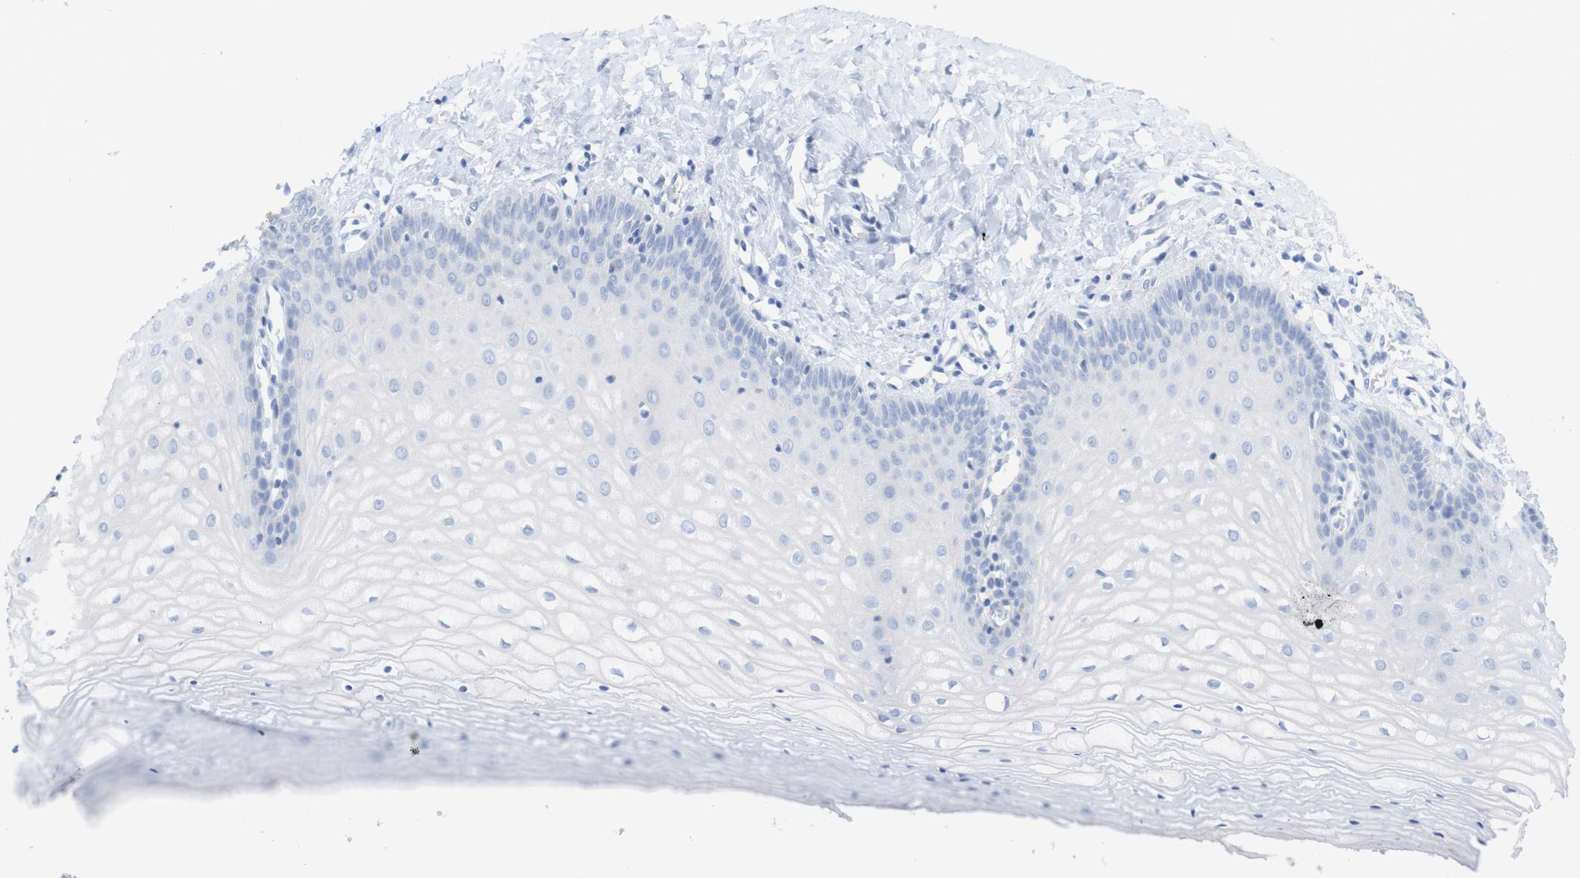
{"staining": {"intensity": "negative", "quantity": "none", "location": "none"}, "tissue": "cervix", "cell_type": "Glandular cells", "image_type": "normal", "snomed": [{"axis": "morphology", "description": "Normal tissue, NOS"}, {"axis": "topography", "description": "Cervix"}], "caption": "DAB (3,3'-diaminobenzidine) immunohistochemical staining of unremarkable cervix exhibits no significant expression in glandular cells. The staining was performed using DAB (3,3'-diaminobenzidine) to visualize the protein expression in brown, while the nuclei were stained in blue with hematoxylin (Magnification: 20x).", "gene": "PNMA1", "patient": {"sex": "female", "age": 55}}